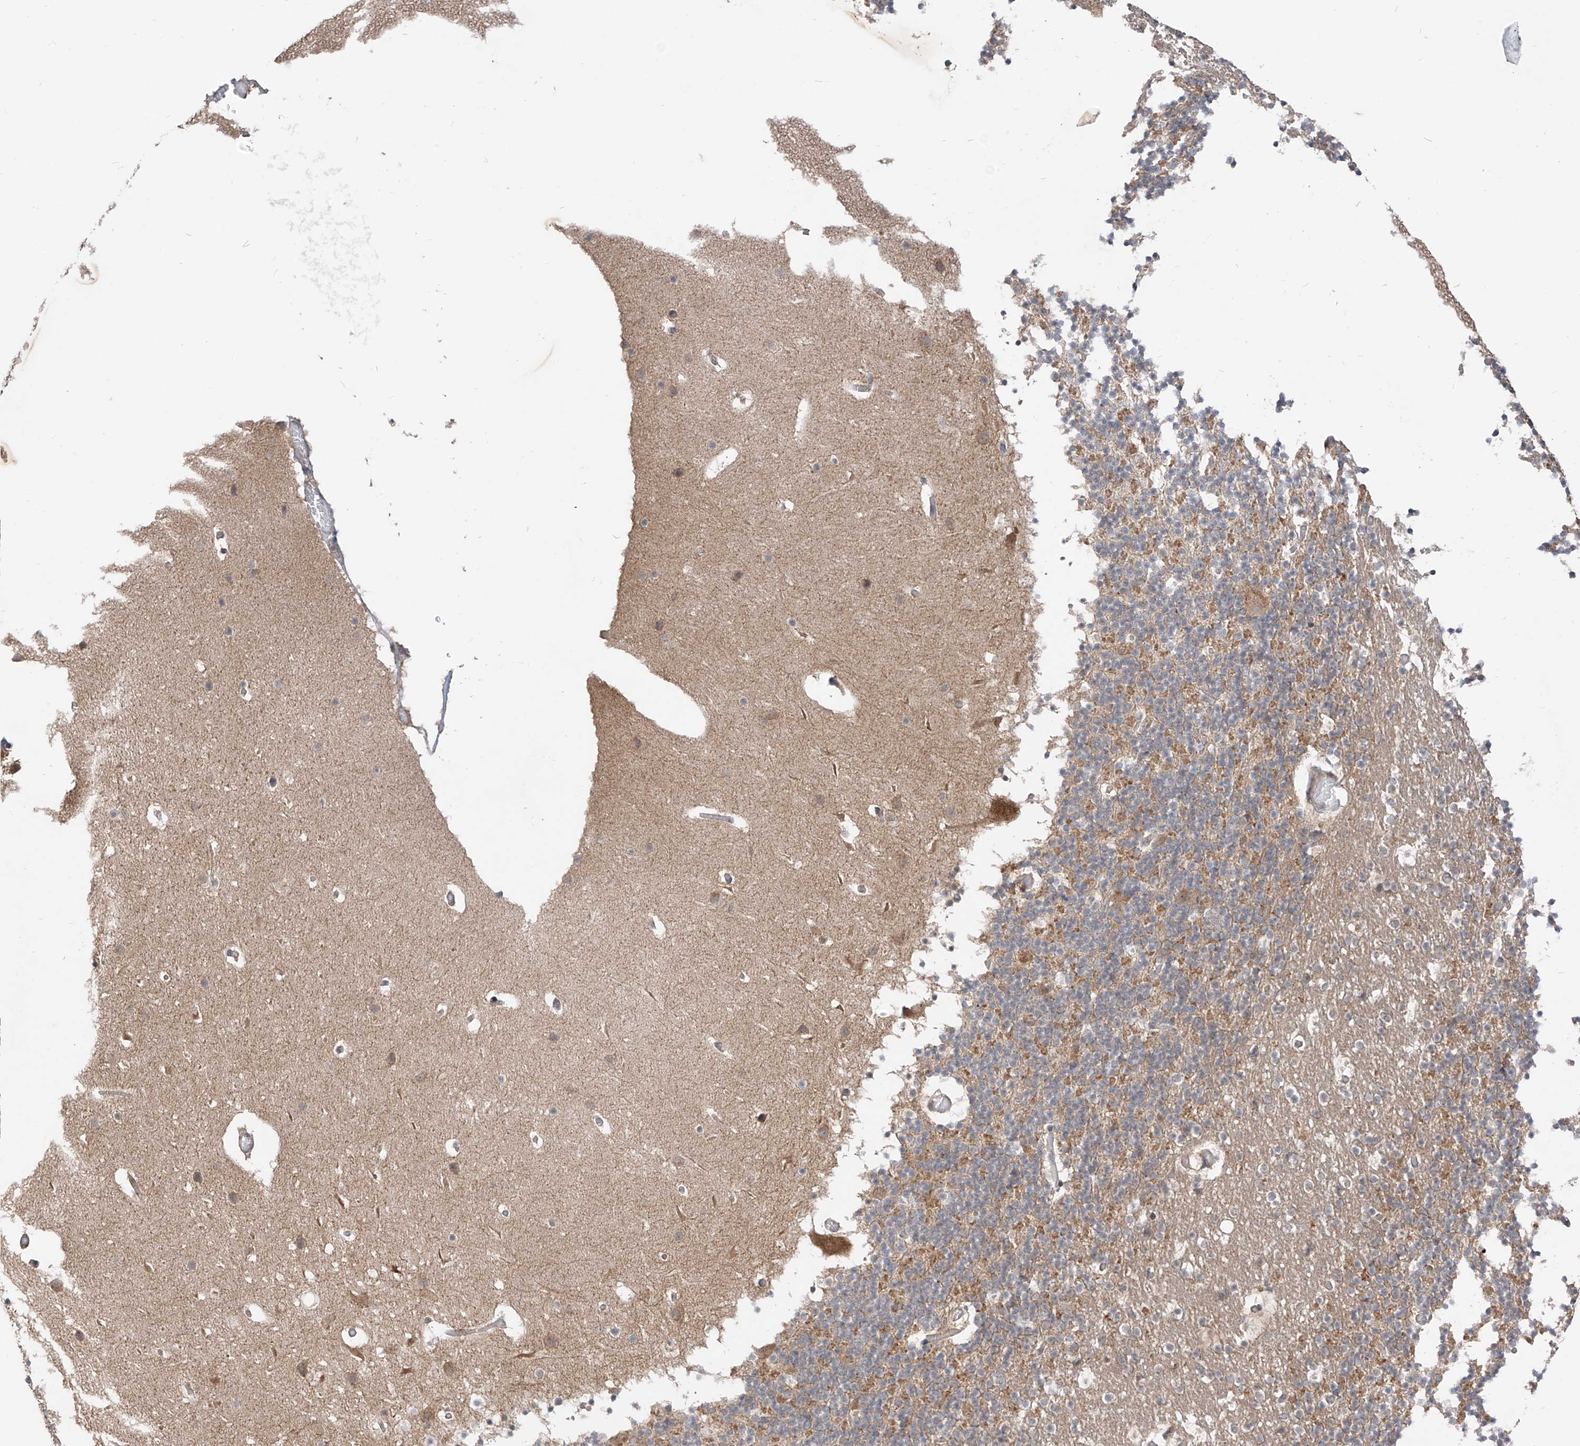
{"staining": {"intensity": "weak", "quantity": "25%-75%", "location": "cytoplasmic/membranous"}, "tissue": "cerebellum", "cell_type": "Cells in granular layer", "image_type": "normal", "snomed": [{"axis": "morphology", "description": "Normal tissue, NOS"}, {"axis": "topography", "description": "Cerebellum"}], "caption": "Immunohistochemistry (IHC) (DAB) staining of benign cerebellum exhibits weak cytoplasmic/membranous protein staining in about 25%-75% of cells in granular layer.", "gene": "MTUS2", "patient": {"sex": "male", "age": 57}}